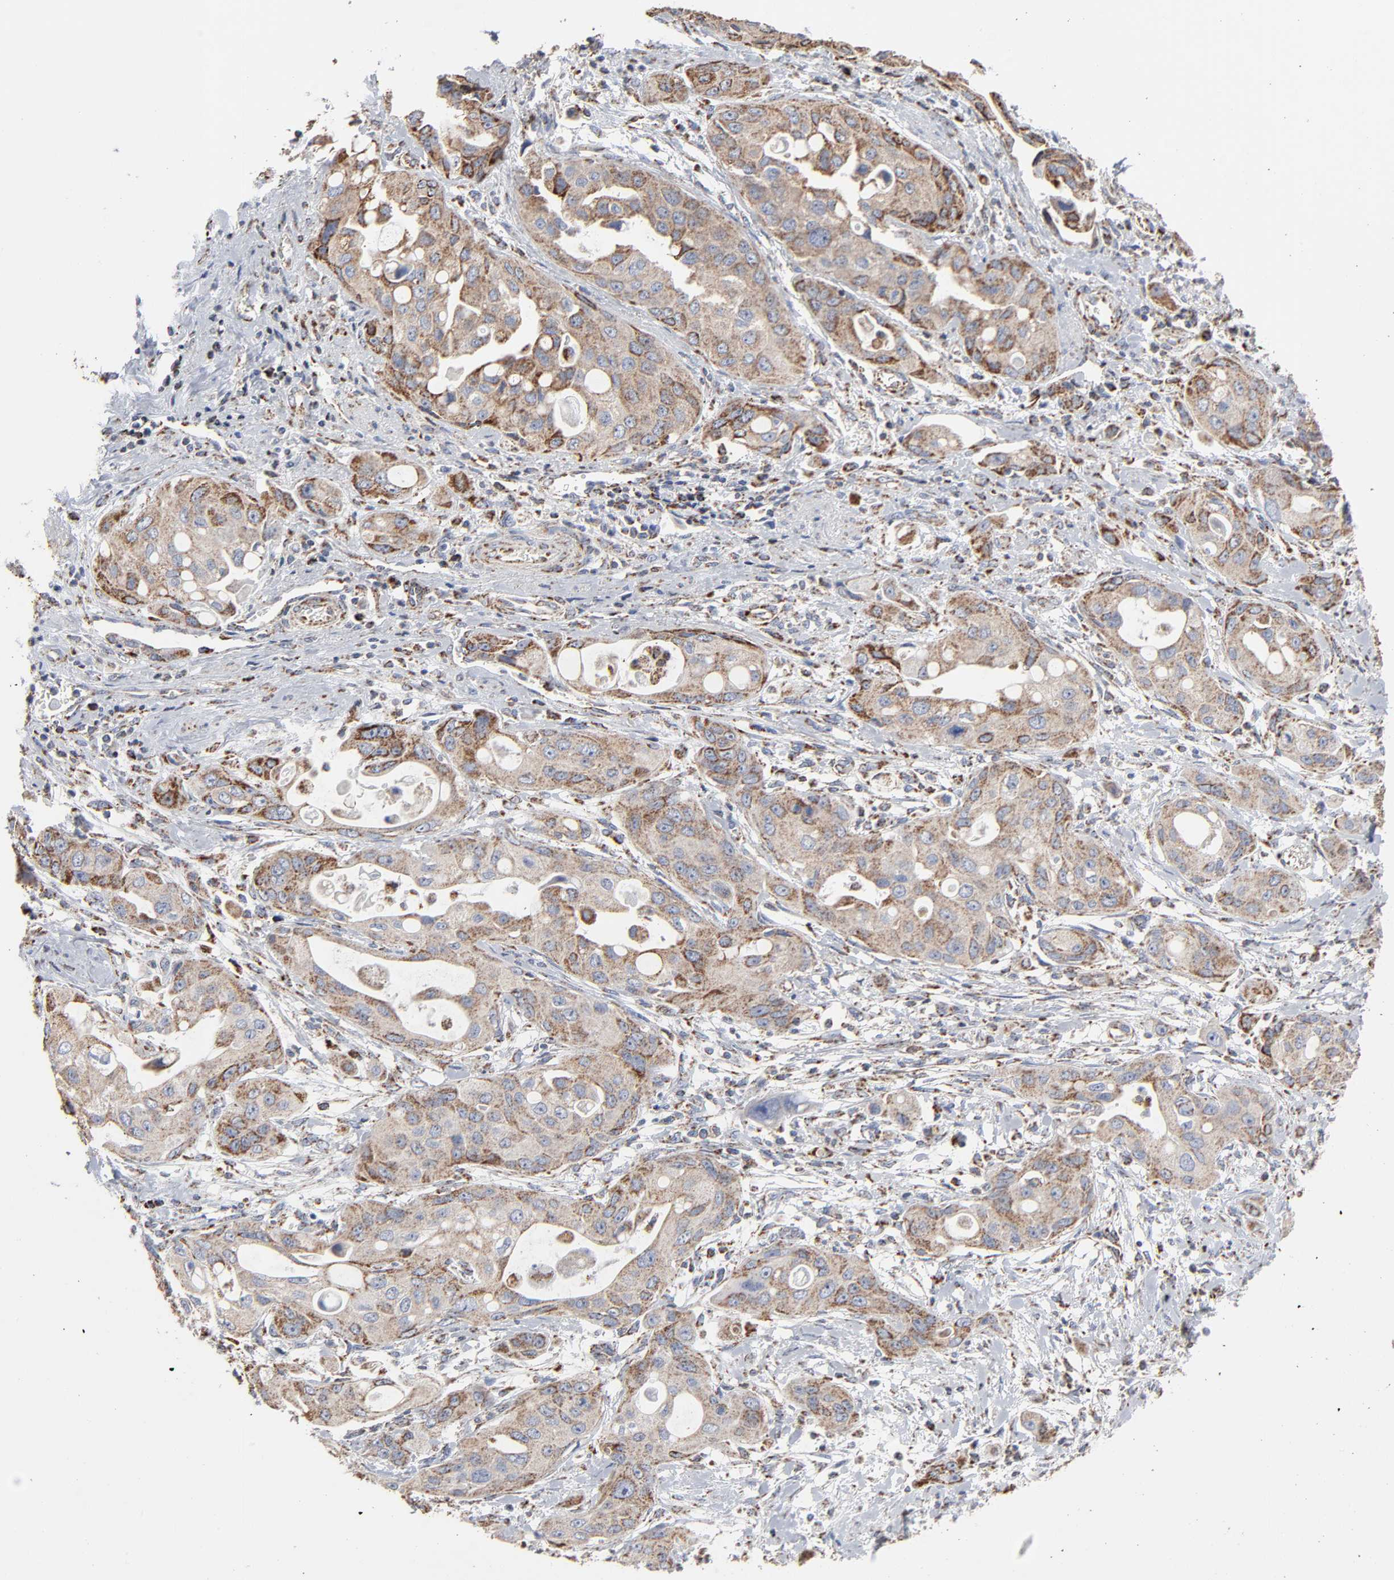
{"staining": {"intensity": "strong", "quantity": ">75%", "location": "cytoplasmic/membranous"}, "tissue": "pancreatic cancer", "cell_type": "Tumor cells", "image_type": "cancer", "snomed": [{"axis": "morphology", "description": "Adenocarcinoma, NOS"}, {"axis": "topography", "description": "Pancreas"}], "caption": "Brown immunohistochemical staining in pancreatic adenocarcinoma displays strong cytoplasmic/membranous expression in approximately >75% of tumor cells.", "gene": "UQCRC1", "patient": {"sex": "female", "age": 60}}